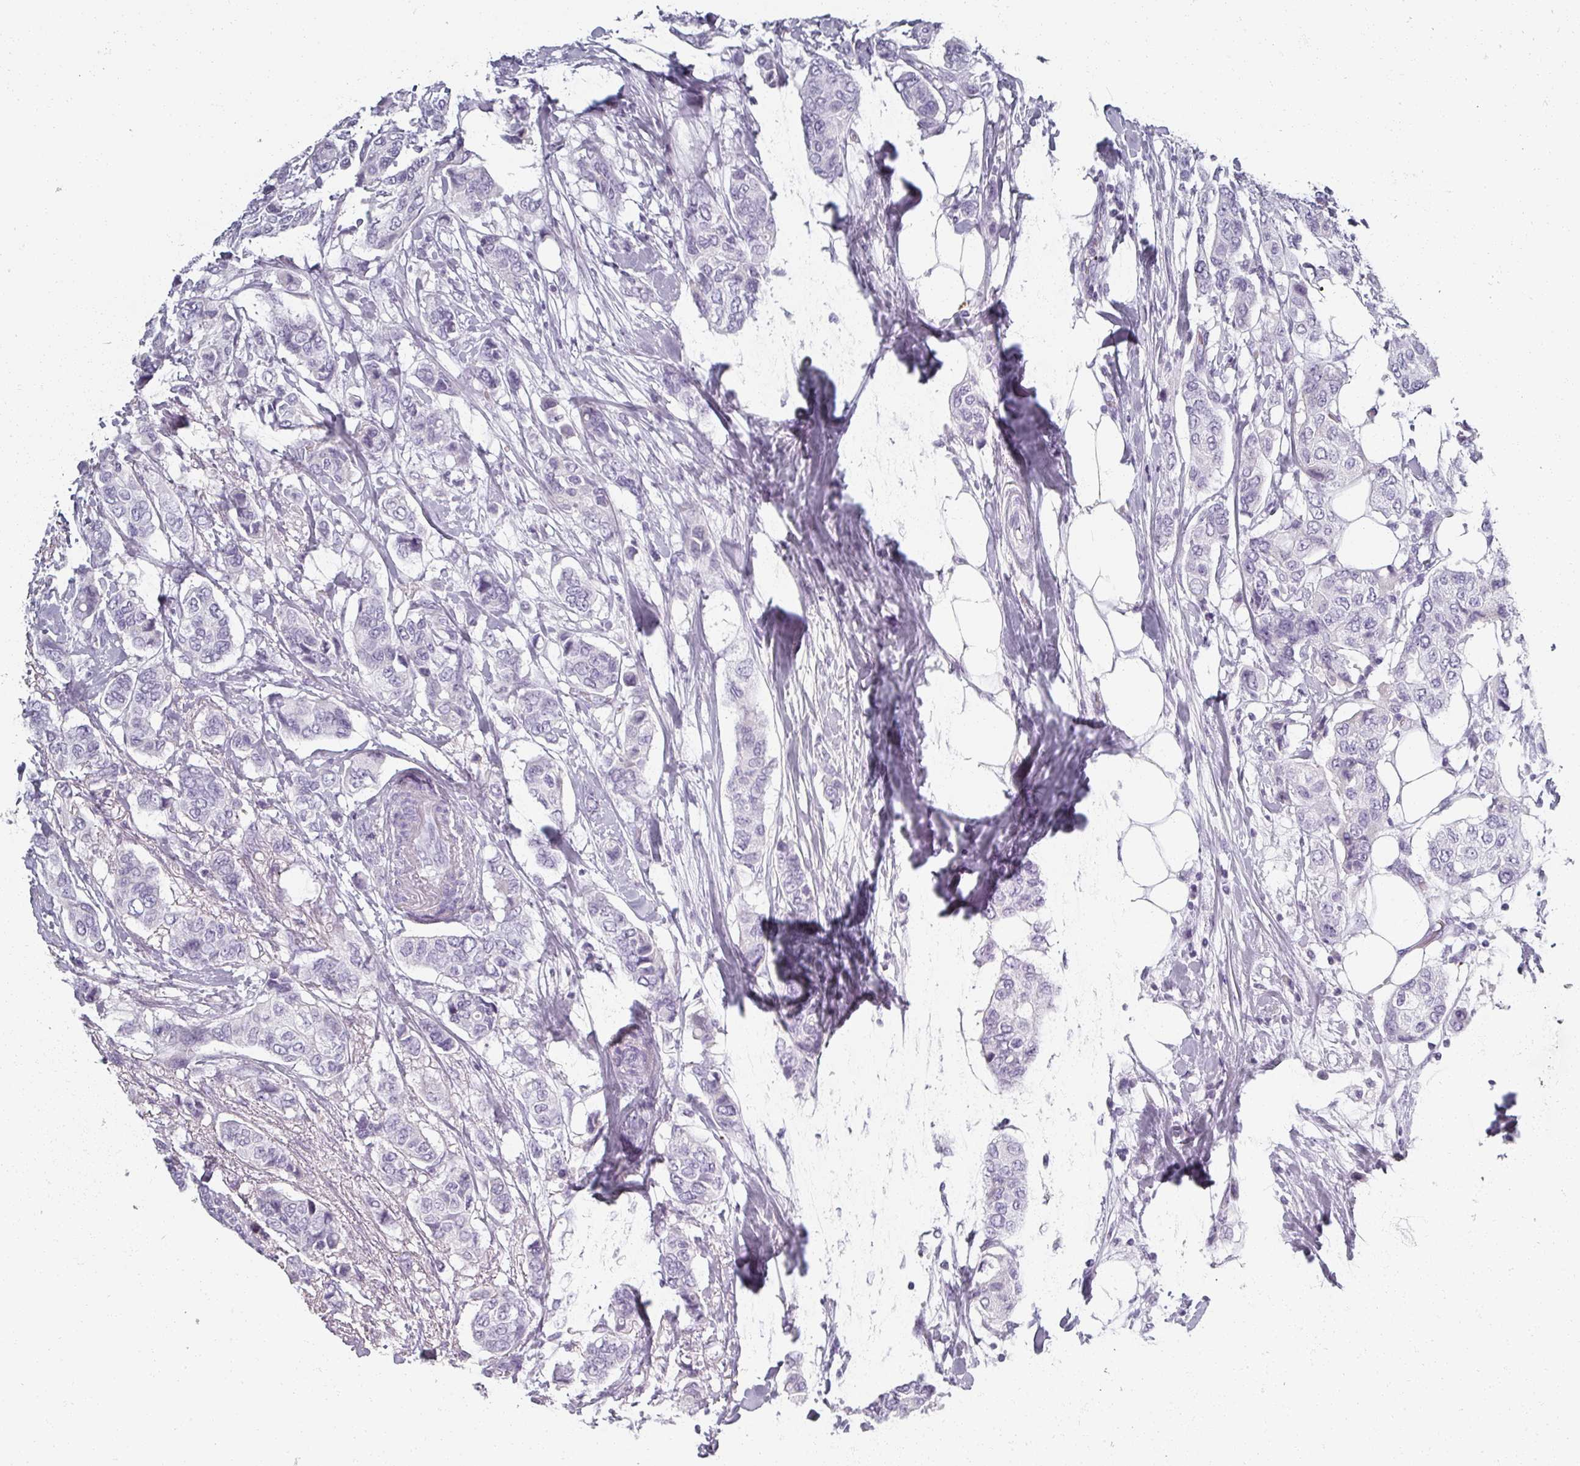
{"staining": {"intensity": "negative", "quantity": "none", "location": "none"}, "tissue": "breast cancer", "cell_type": "Tumor cells", "image_type": "cancer", "snomed": [{"axis": "morphology", "description": "Lobular carcinoma"}, {"axis": "topography", "description": "Breast"}], "caption": "This is an immunohistochemistry (IHC) photomicrograph of human lobular carcinoma (breast). There is no expression in tumor cells.", "gene": "REG3G", "patient": {"sex": "female", "age": 51}}